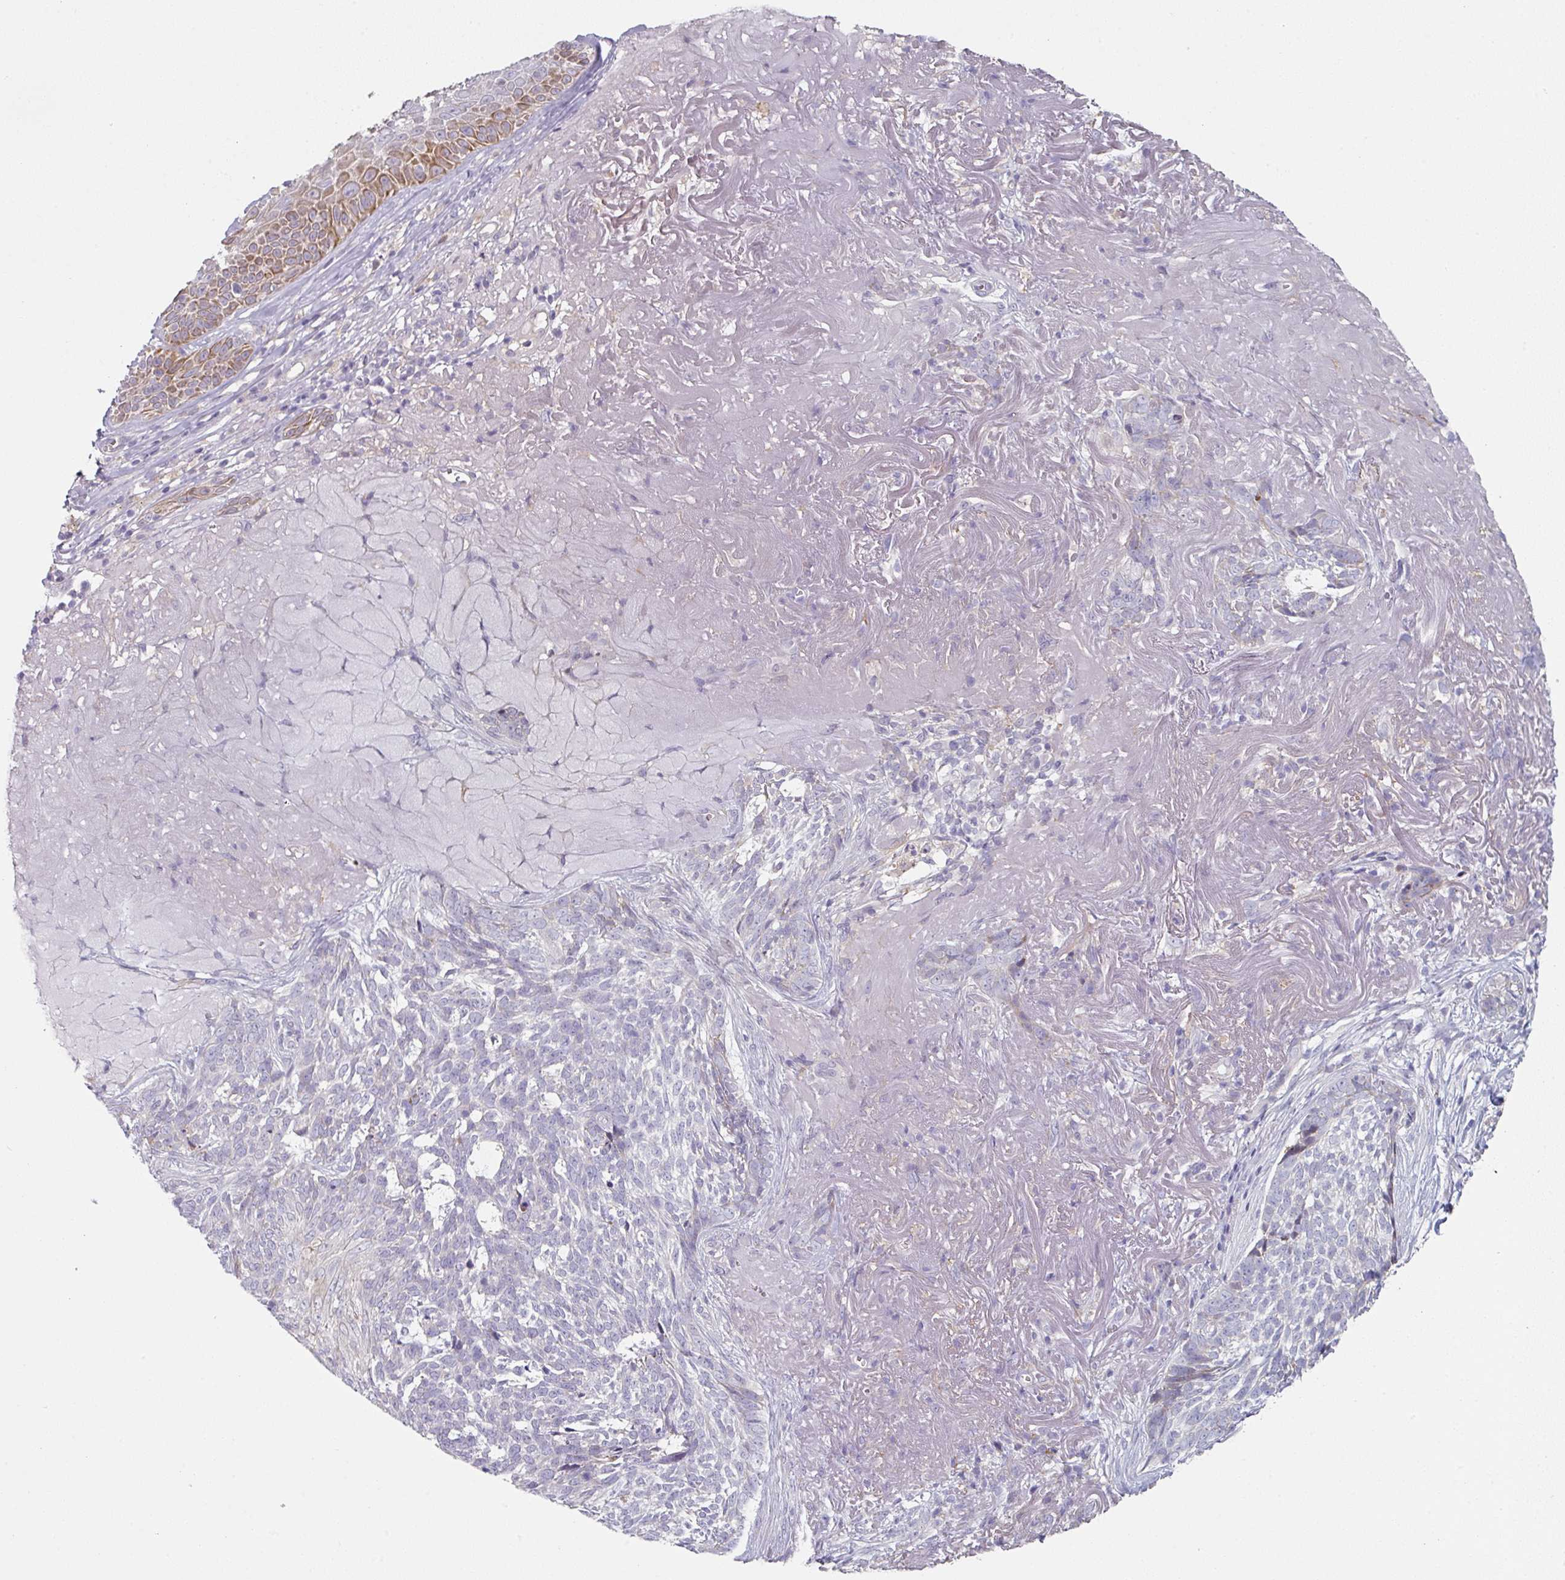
{"staining": {"intensity": "negative", "quantity": "none", "location": "none"}, "tissue": "skin cancer", "cell_type": "Tumor cells", "image_type": "cancer", "snomed": [{"axis": "morphology", "description": "Basal cell carcinoma"}, {"axis": "topography", "description": "Skin"}, {"axis": "topography", "description": "Skin of face"}], "caption": "Basal cell carcinoma (skin) stained for a protein using immunohistochemistry shows no positivity tumor cells.", "gene": "WSB2", "patient": {"sex": "female", "age": 95}}